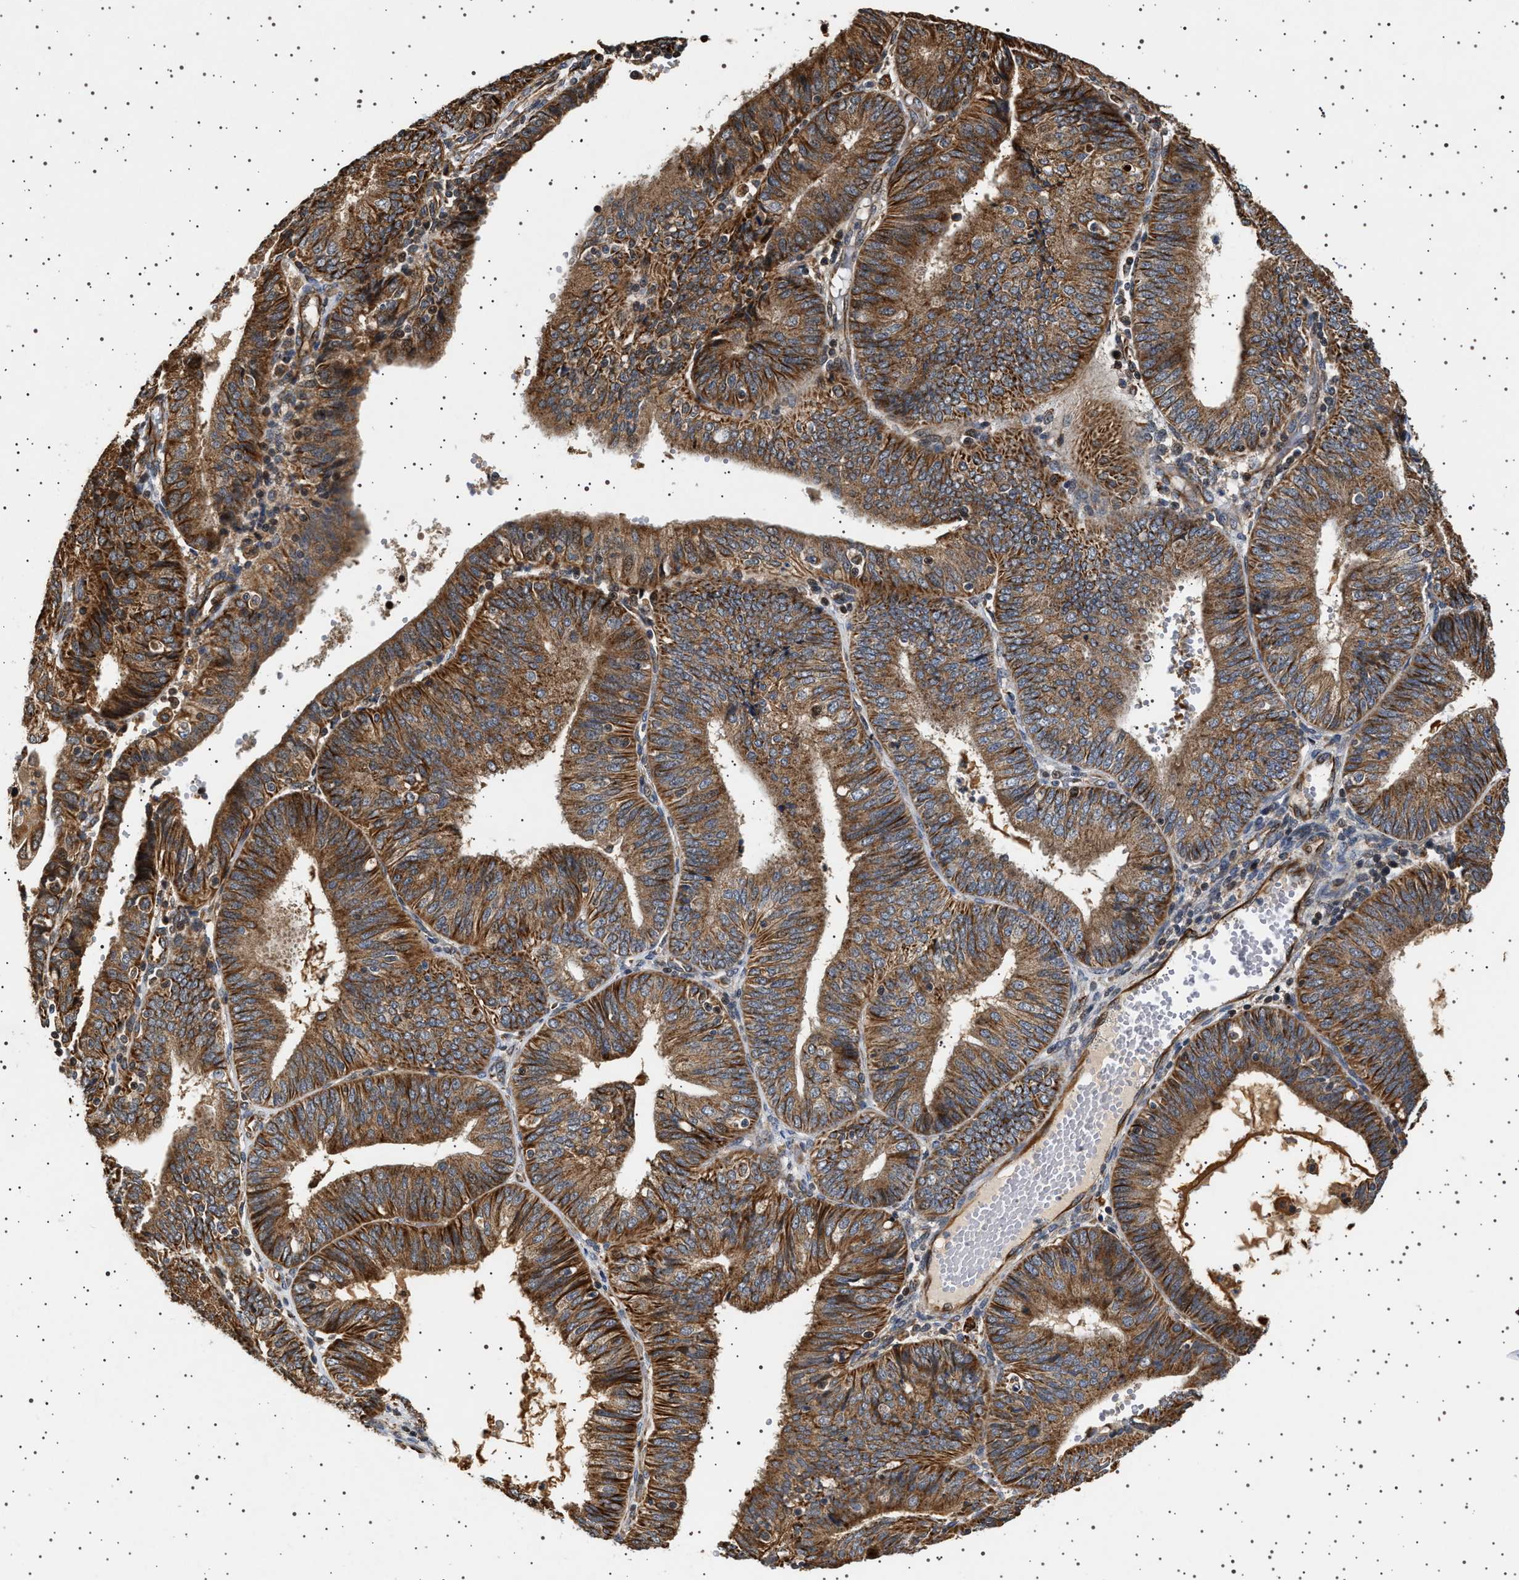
{"staining": {"intensity": "moderate", "quantity": ">75%", "location": "cytoplasmic/membranous"}, "tissue": "endometrial cancer", "cell_type": "Tumor cells", "image_type": "cancer", "snomed": [{"axis": "morphology", "description": "Adenocarcinoma, NOS"}, {"axis": "topography", "description": "Endometrium"}], "caption": "Tumor cells show moderate cytoplasmic/membranous expression in about >75% of cells in endometrial cancer.", "gene": "TRUB2", "patient": {"sex": "female", "age": 58}}